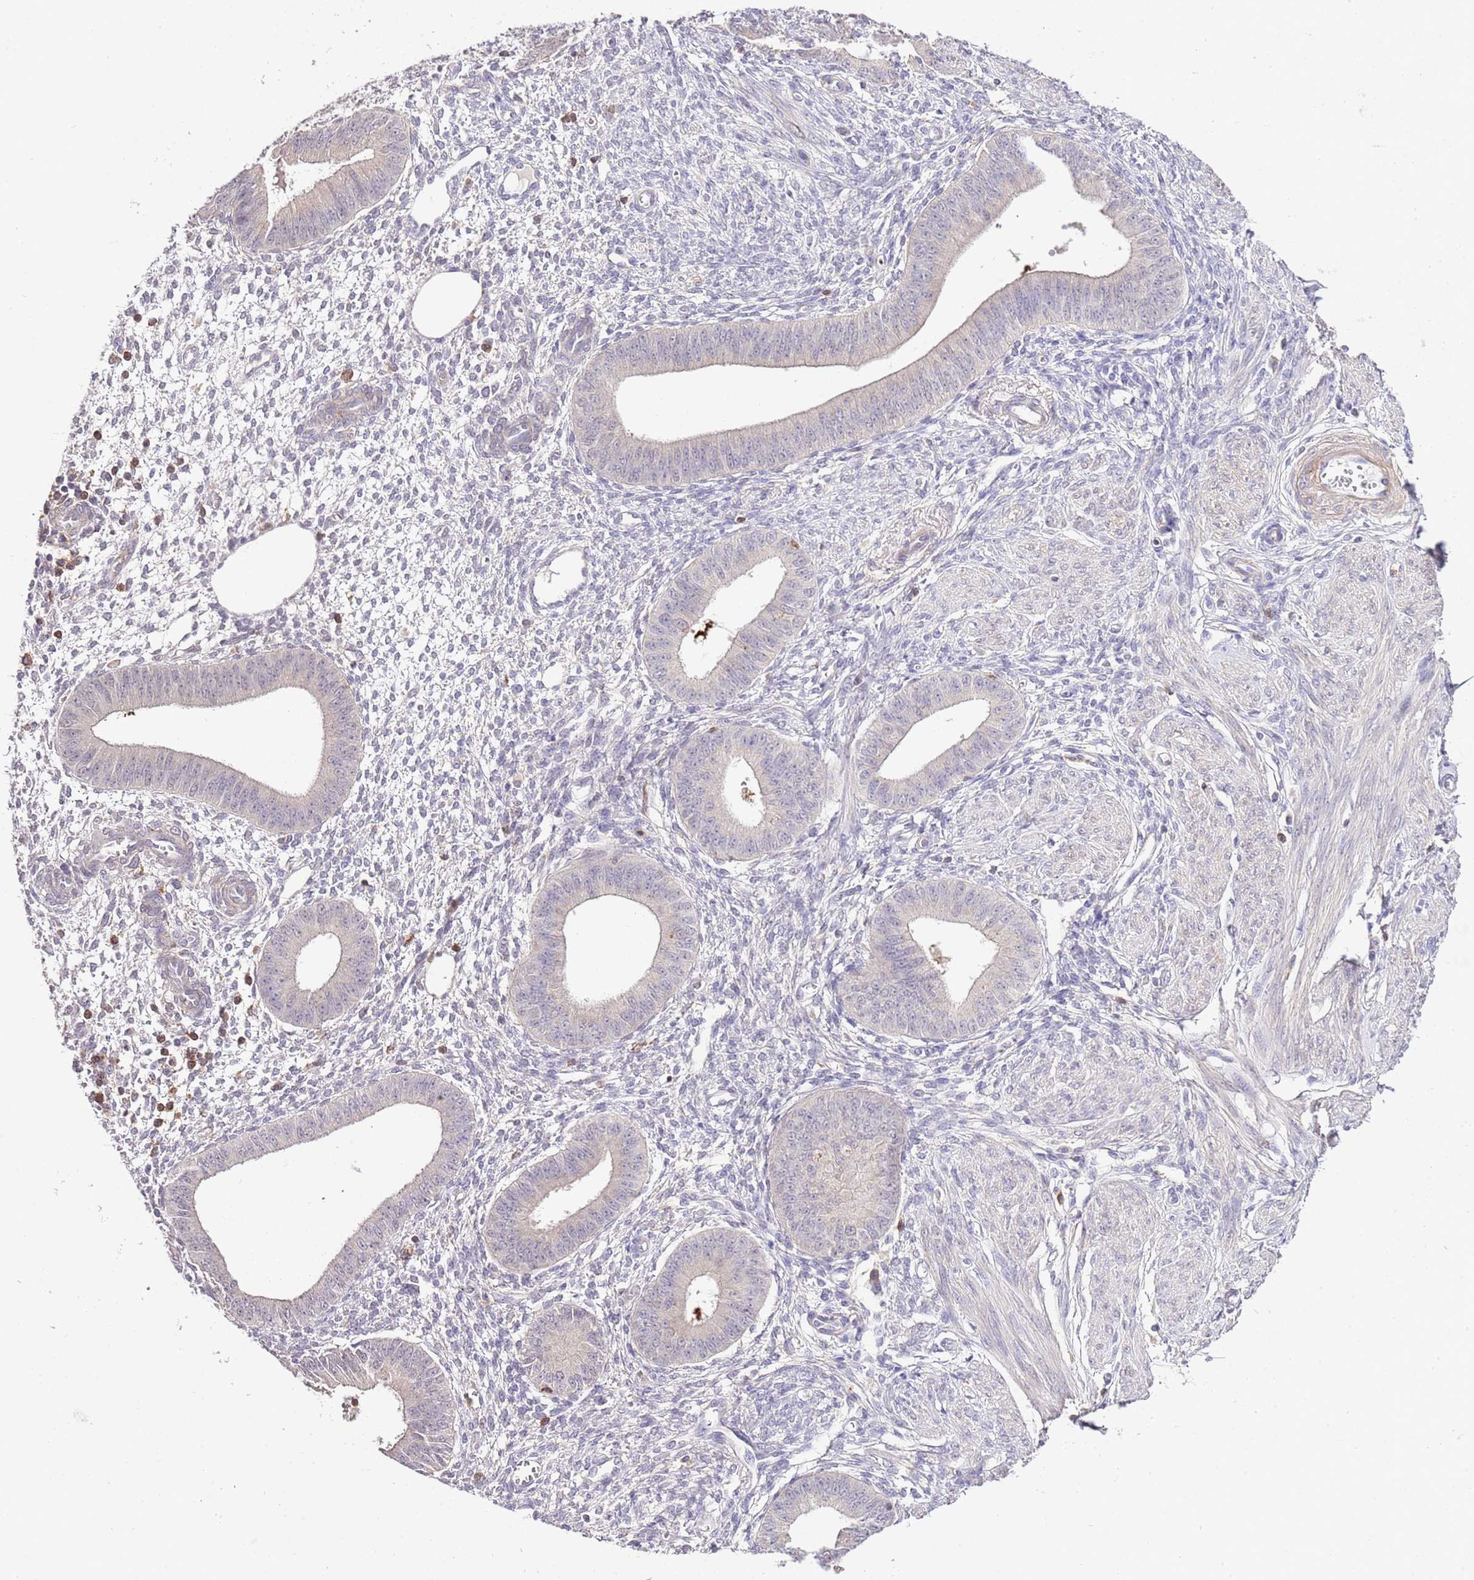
{"staining": {"intensity": "negative", "quantity": "none", "location": "none"}, "tissue": "endometrium", "cell_type": "Cells in endometrial stroma", "image_type": "normal", "snomed": [{"axis": "morphology", "description": "Normal tissue, NOS"}, {"axis": "topography", "description": "Endometrium"}], "caption": "The histopathology image displays no significant positivity in cells in endometrial stroma of endometrium. (DAB (3,3'-diaminobenzidine) immunohistochemistry (IHC), high magnification).", "gene": "EFHD1", "patient": {"sex": "female", "age": 49}}